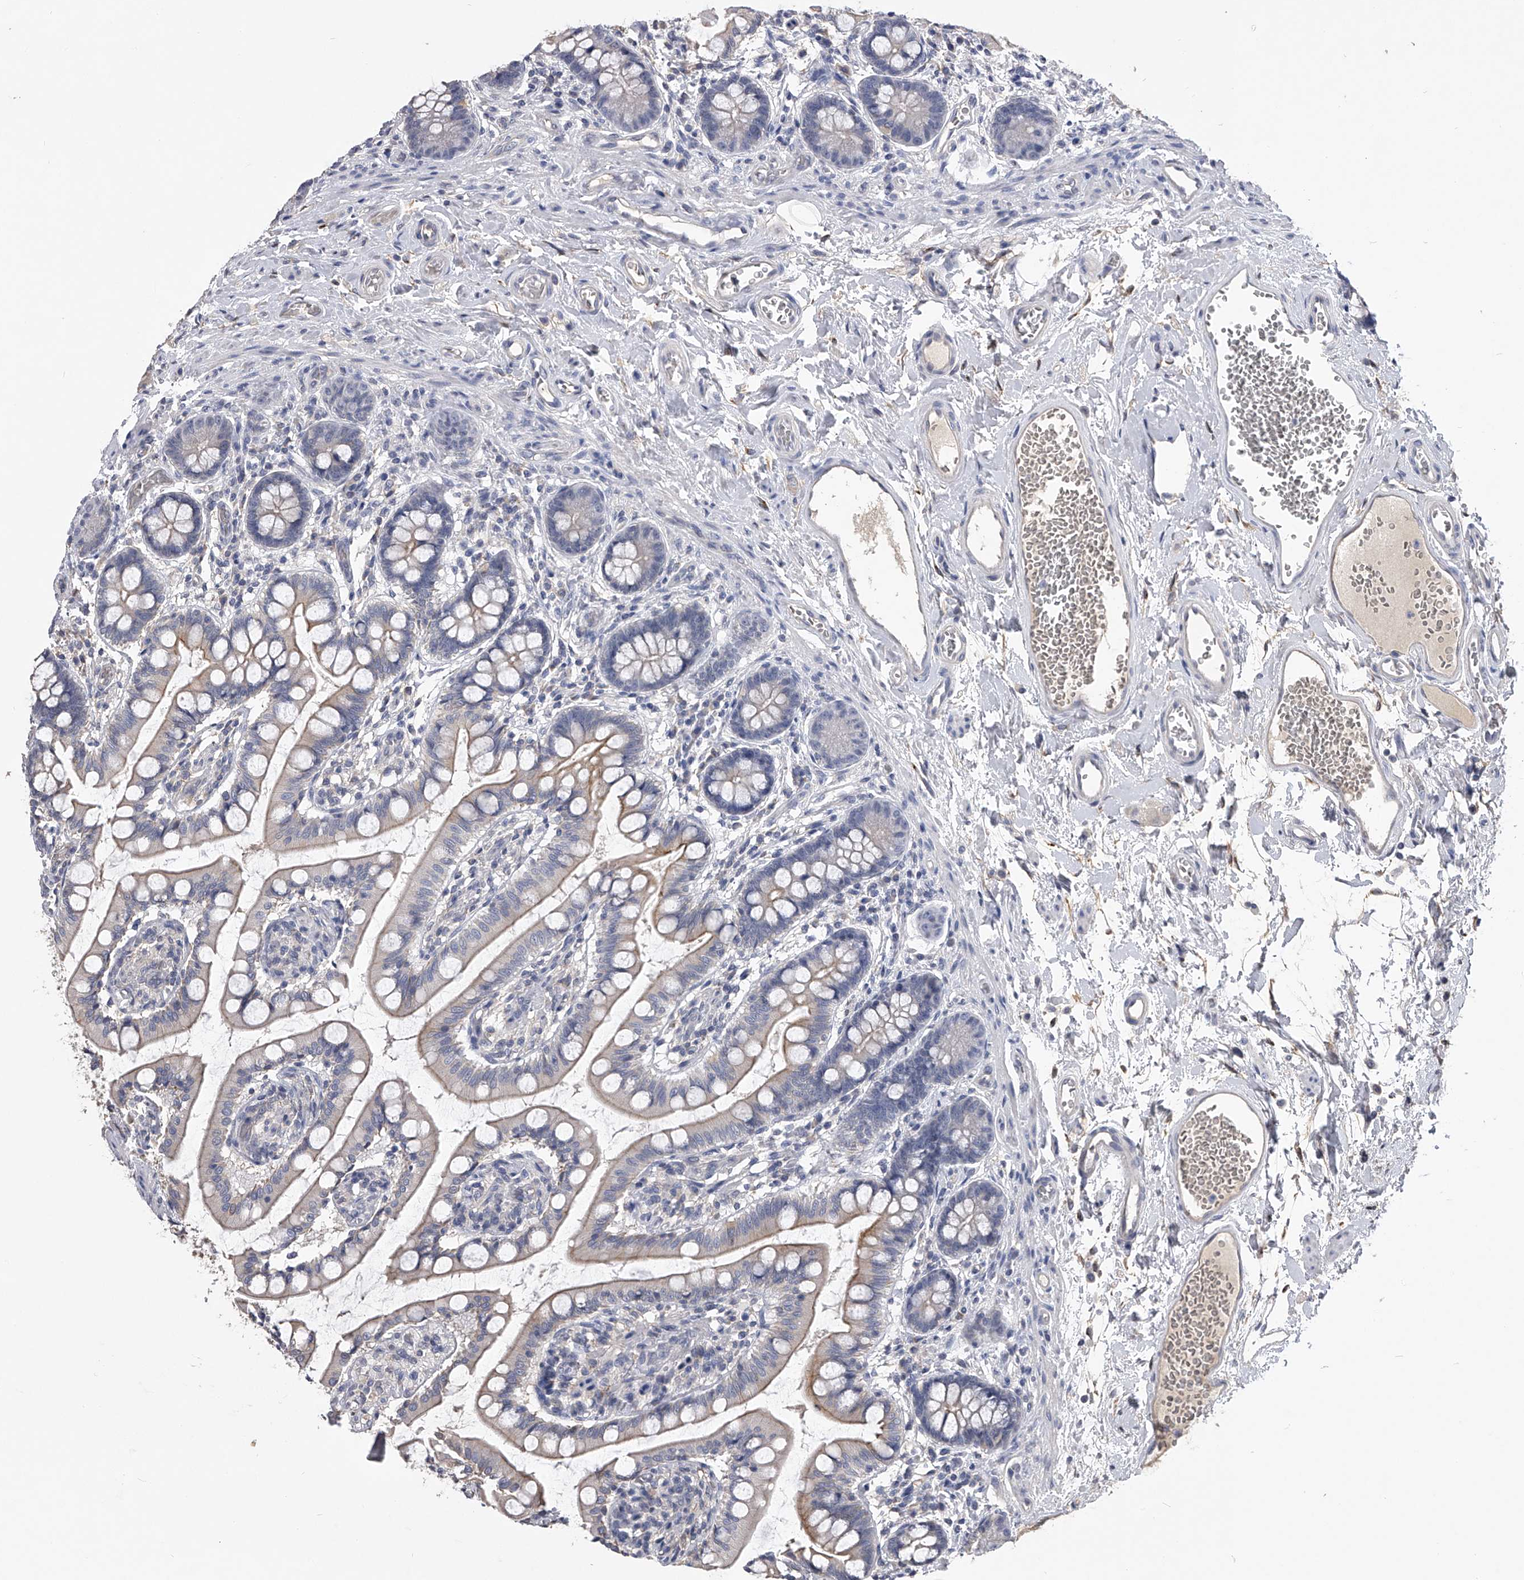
{"staining": {"intensity": "negative", "quantity": "none", "location": "none"}, "tissue": "small intestine", "cell_type": "Glandular cells", "image_type": "normal", "snomed": [{"axis": "morphology", "description": "Normal tissue, NOS"}, {"axis": "topography", "description": "Small intestine"}], "caption": "Immunohistochemical staining of unremarkable small intestine displays no significant positivity in glandular cells. (Stains: DAB (3,3'-diaminobenzidine) IHC with hematoxylin counter stain, Microscopy: brightfield microscopy at high magnification).", "gene": "MDN1", "patient": {"sex": "male", "age": 52}}